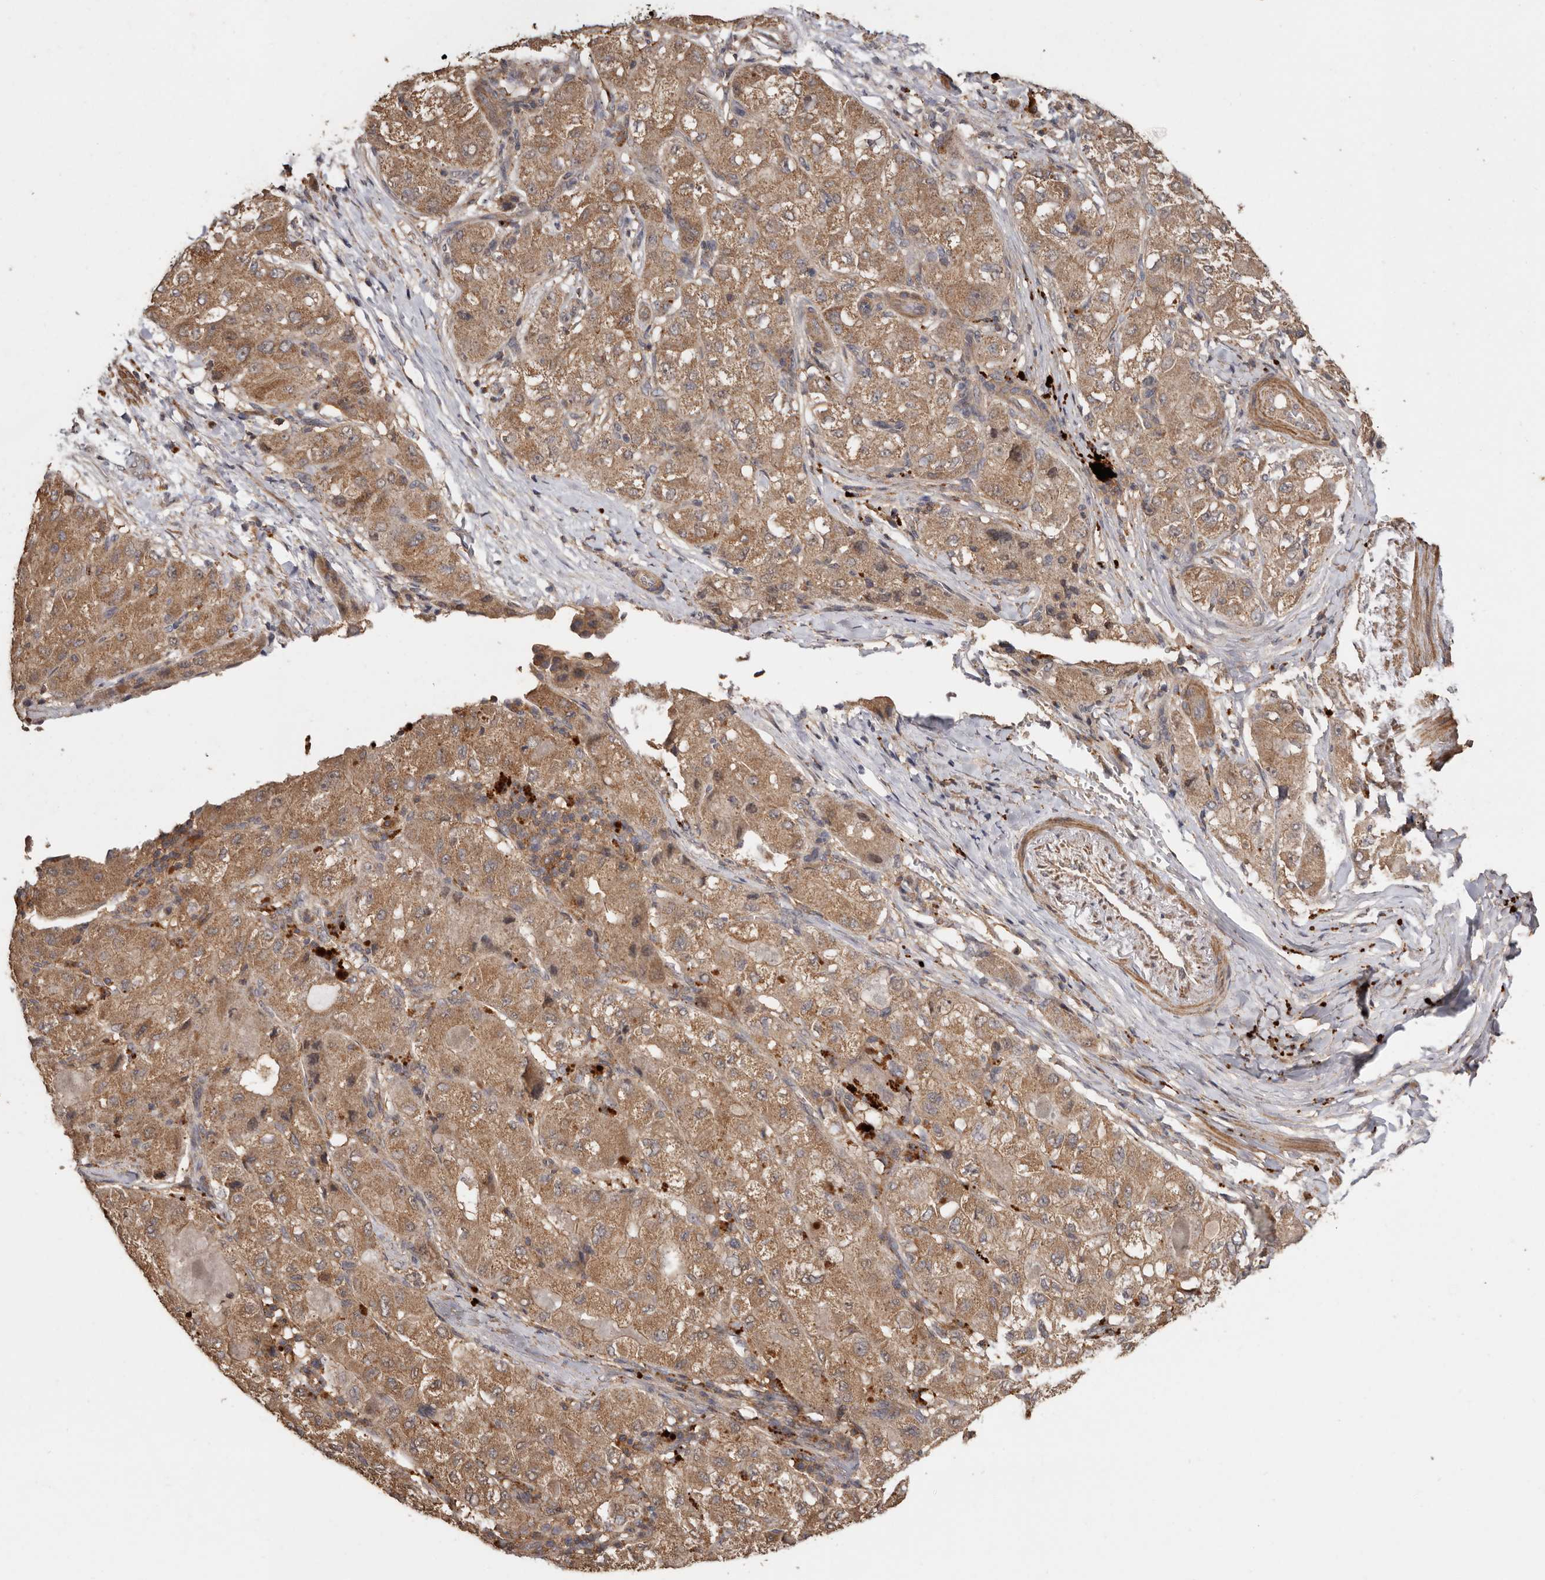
{"staining": {"intensity": "moderate", "quantity": ">75%", "location": "cytoplasmic/membranous"}, "tissue": "liver cancer", "cell_type": "Tumor cells", "image_type": "cancer", "snomed": [{"axis": "morphology", "description": "Carcinoma, Hepatocellular, NOS"}, {"axis": "topography", "description": "Liver"}], "caption": "Immunohistochemical staining of human liver hepatocellular carcinoma displays medium levels of moderate cytoplasmic/membranous staining in approximately >75% of tumor cells. The staining was performed using DAB to visualize the protein expression in brown, while the nuclei were stained in blue with hematoxylin (Magnification: 20x).", "gene": "RWDD1", "patient": {"sex": "male", "age": 80}}